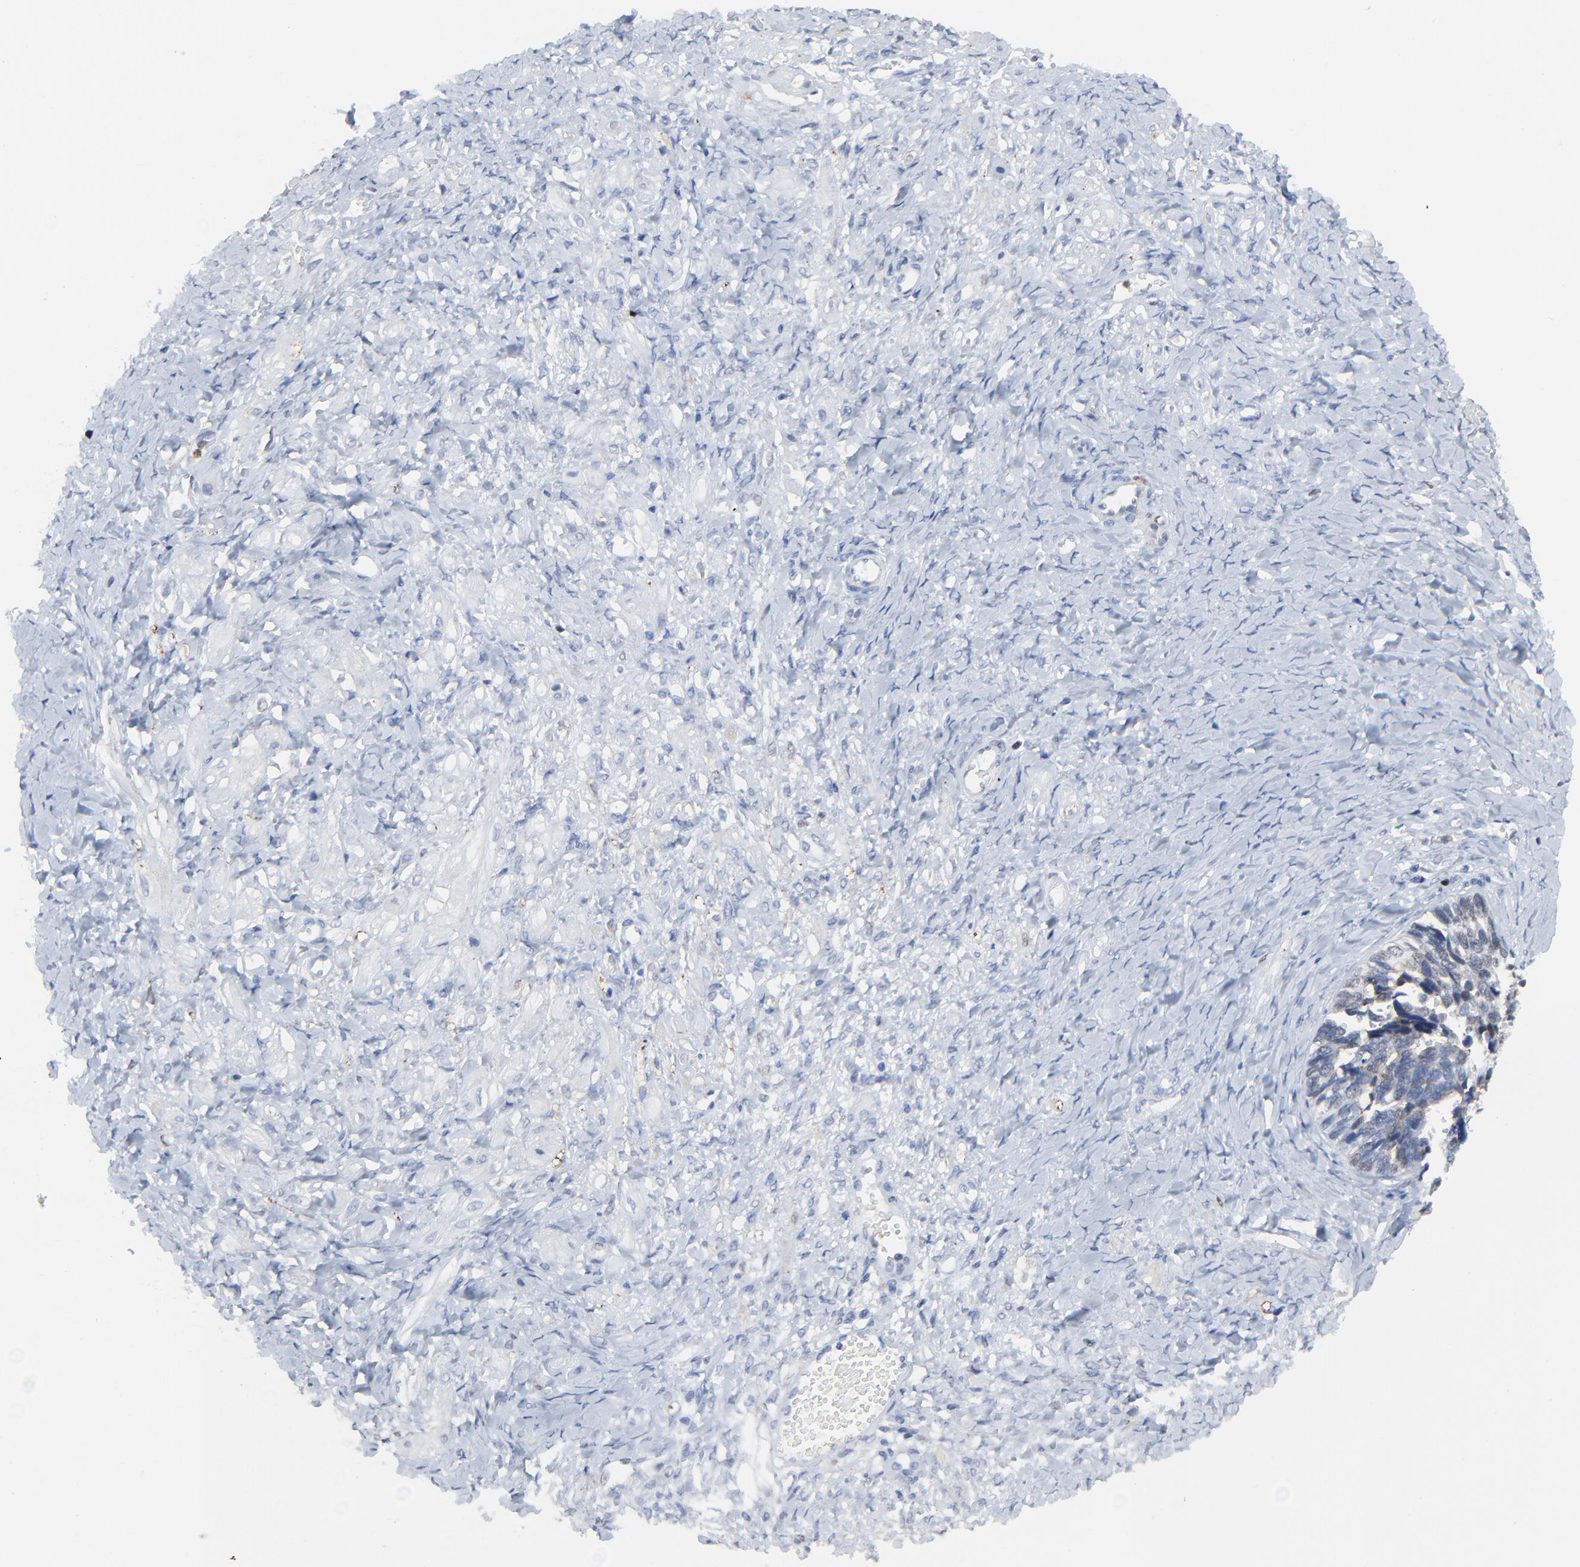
{"staining": {"intensity": "weak", "quantity": "<25%", "location": "nuclear"}, "tissue": "ovarian cancer", "cell_type": "Tumor cells", "image_type": "cancer", "snomed": [{"axis": "morphology", "description": "Cystadenocarcinoma, serous, NOS"}, {"axis": "topography", "description": "Ovary"}], "caption": "DAB immunohistochemical staining of human serous cystadenocarcinoma (ovarian) reveals no significant positivity in tumor cells.", "gene": "BIRC3", "patient": {"sex": "female", "age": 77}}